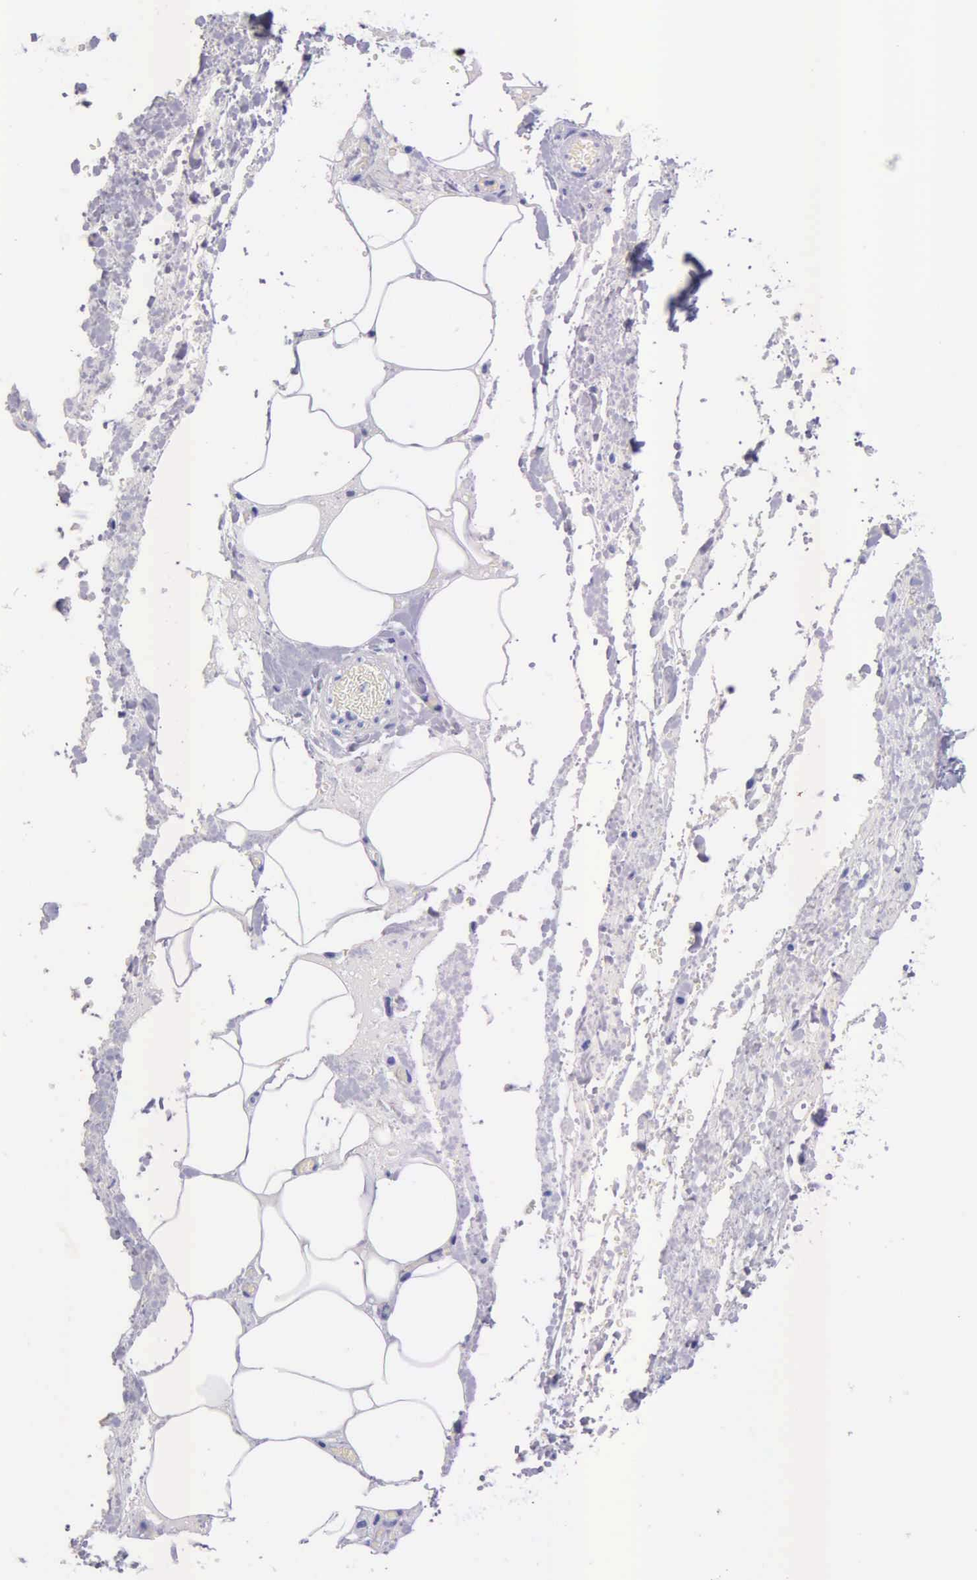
{"staining": {"intensity": "negative", "quantity": "none", "location": "none"}, "tissue": "smooth muscle", "cell_type": "Smooth muscle cells", "image_type": "normal", "snomed": [{"axis": "morphology", "description": "Normal tissue, NOS"}, {"axis": "topography", "description": "Uterus"}], "caption": "Immunohistochemical staining of benign smooth muscle exhibits no significant positivity in smooth muscle cells.", "gene": "KLK2", "patient": {"sex": "female", "age": 56}}